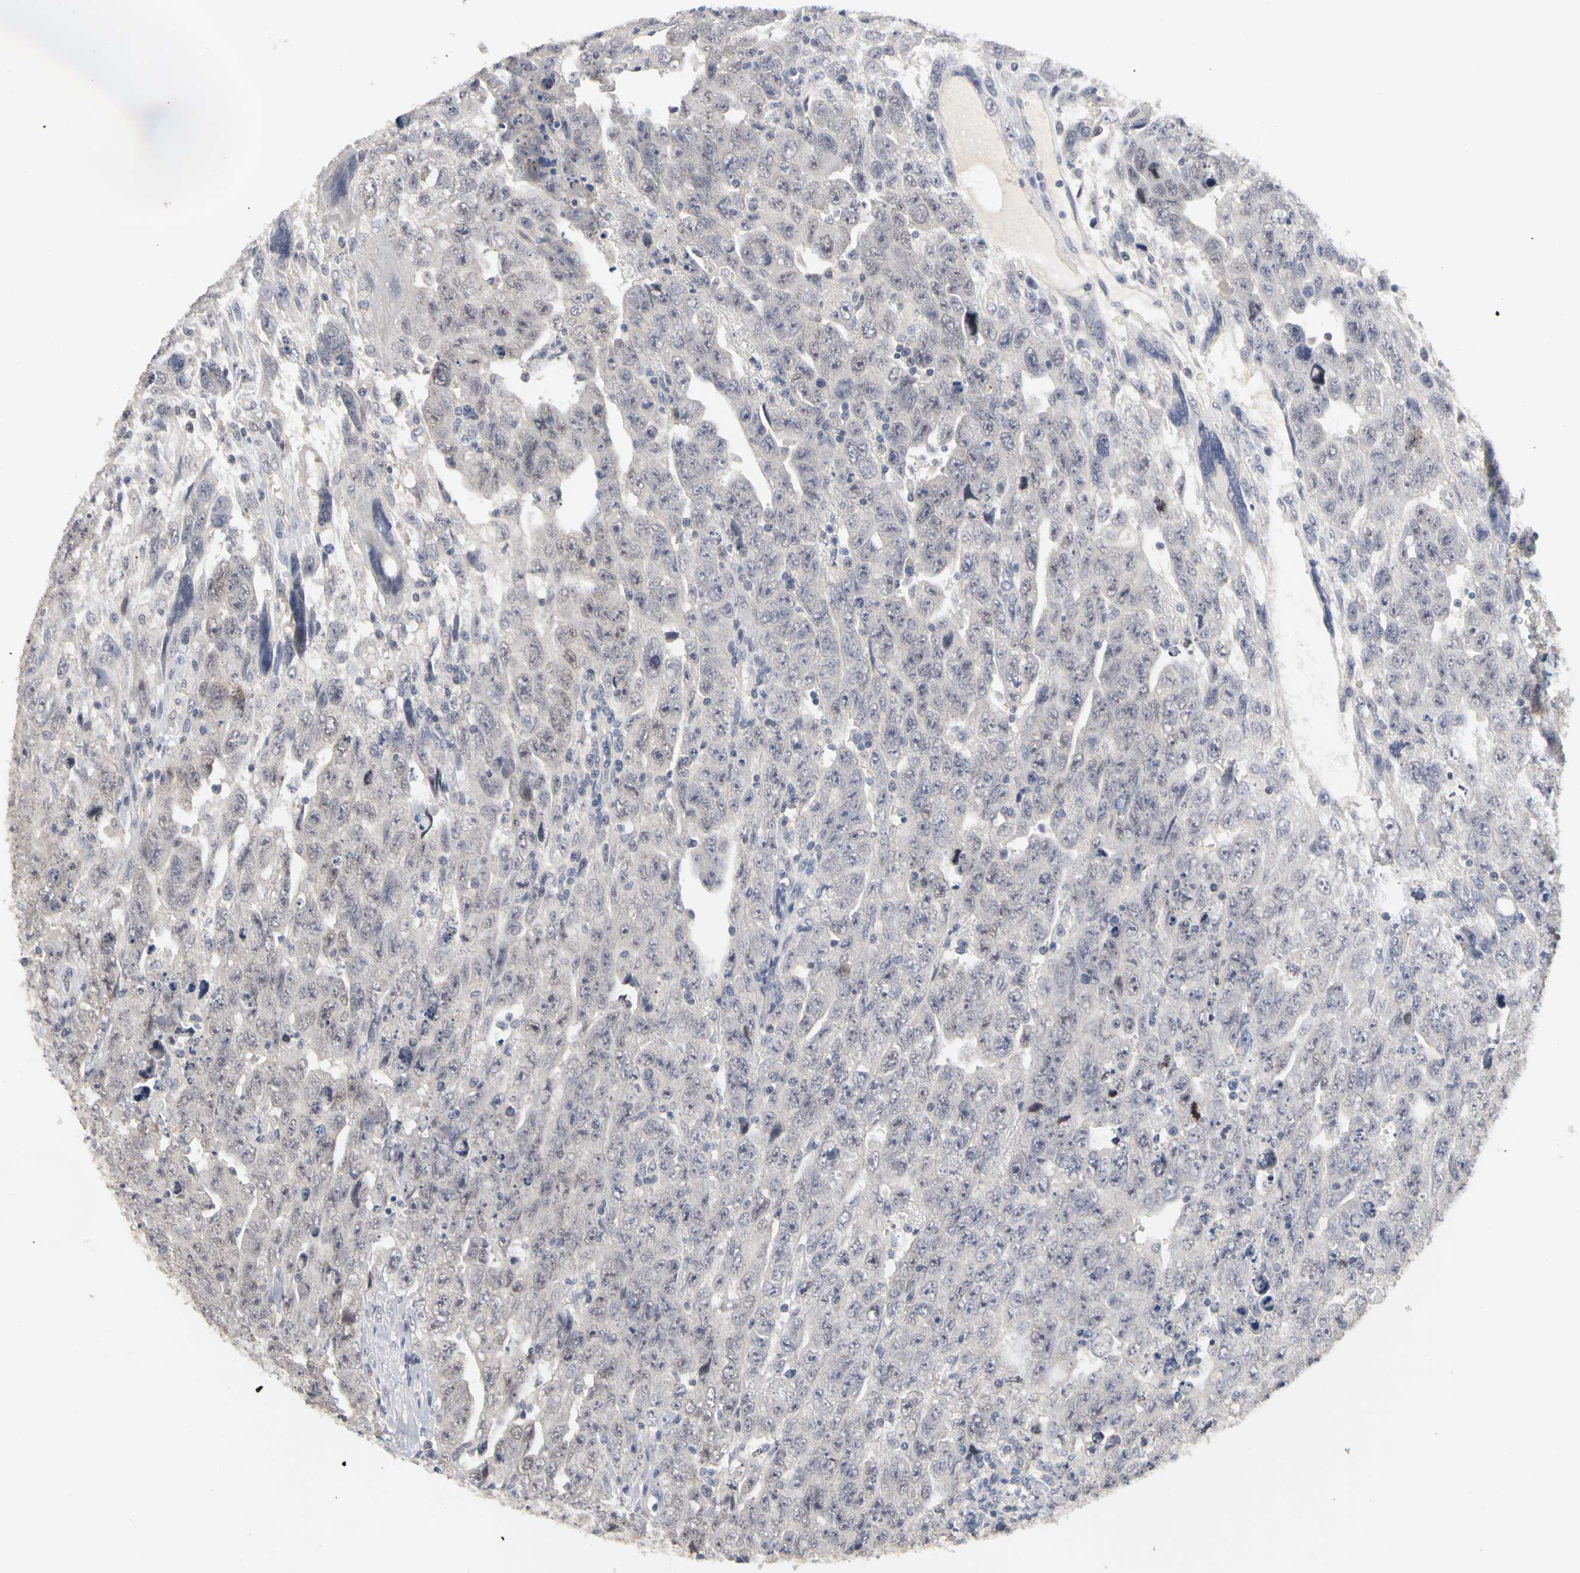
{"staining": {"intensity": "negative", "quantity": "none", "location": "none"}, "tissue": "testis cancer", "cell_type": "Tumor cells", "image_type": "cancer", "snomed": [{"axis": "morphology", "description": "Carcinoma, Embryonal, NOS"}, {"axis": "topography", "description": "Testis"}], "caption": "This is an immunohistochemistry image of human testis embryonal carcinoma. There is no staining in tumor cells.", "gene": "PGR", "patient": {"sex": "male", "age": 28}}